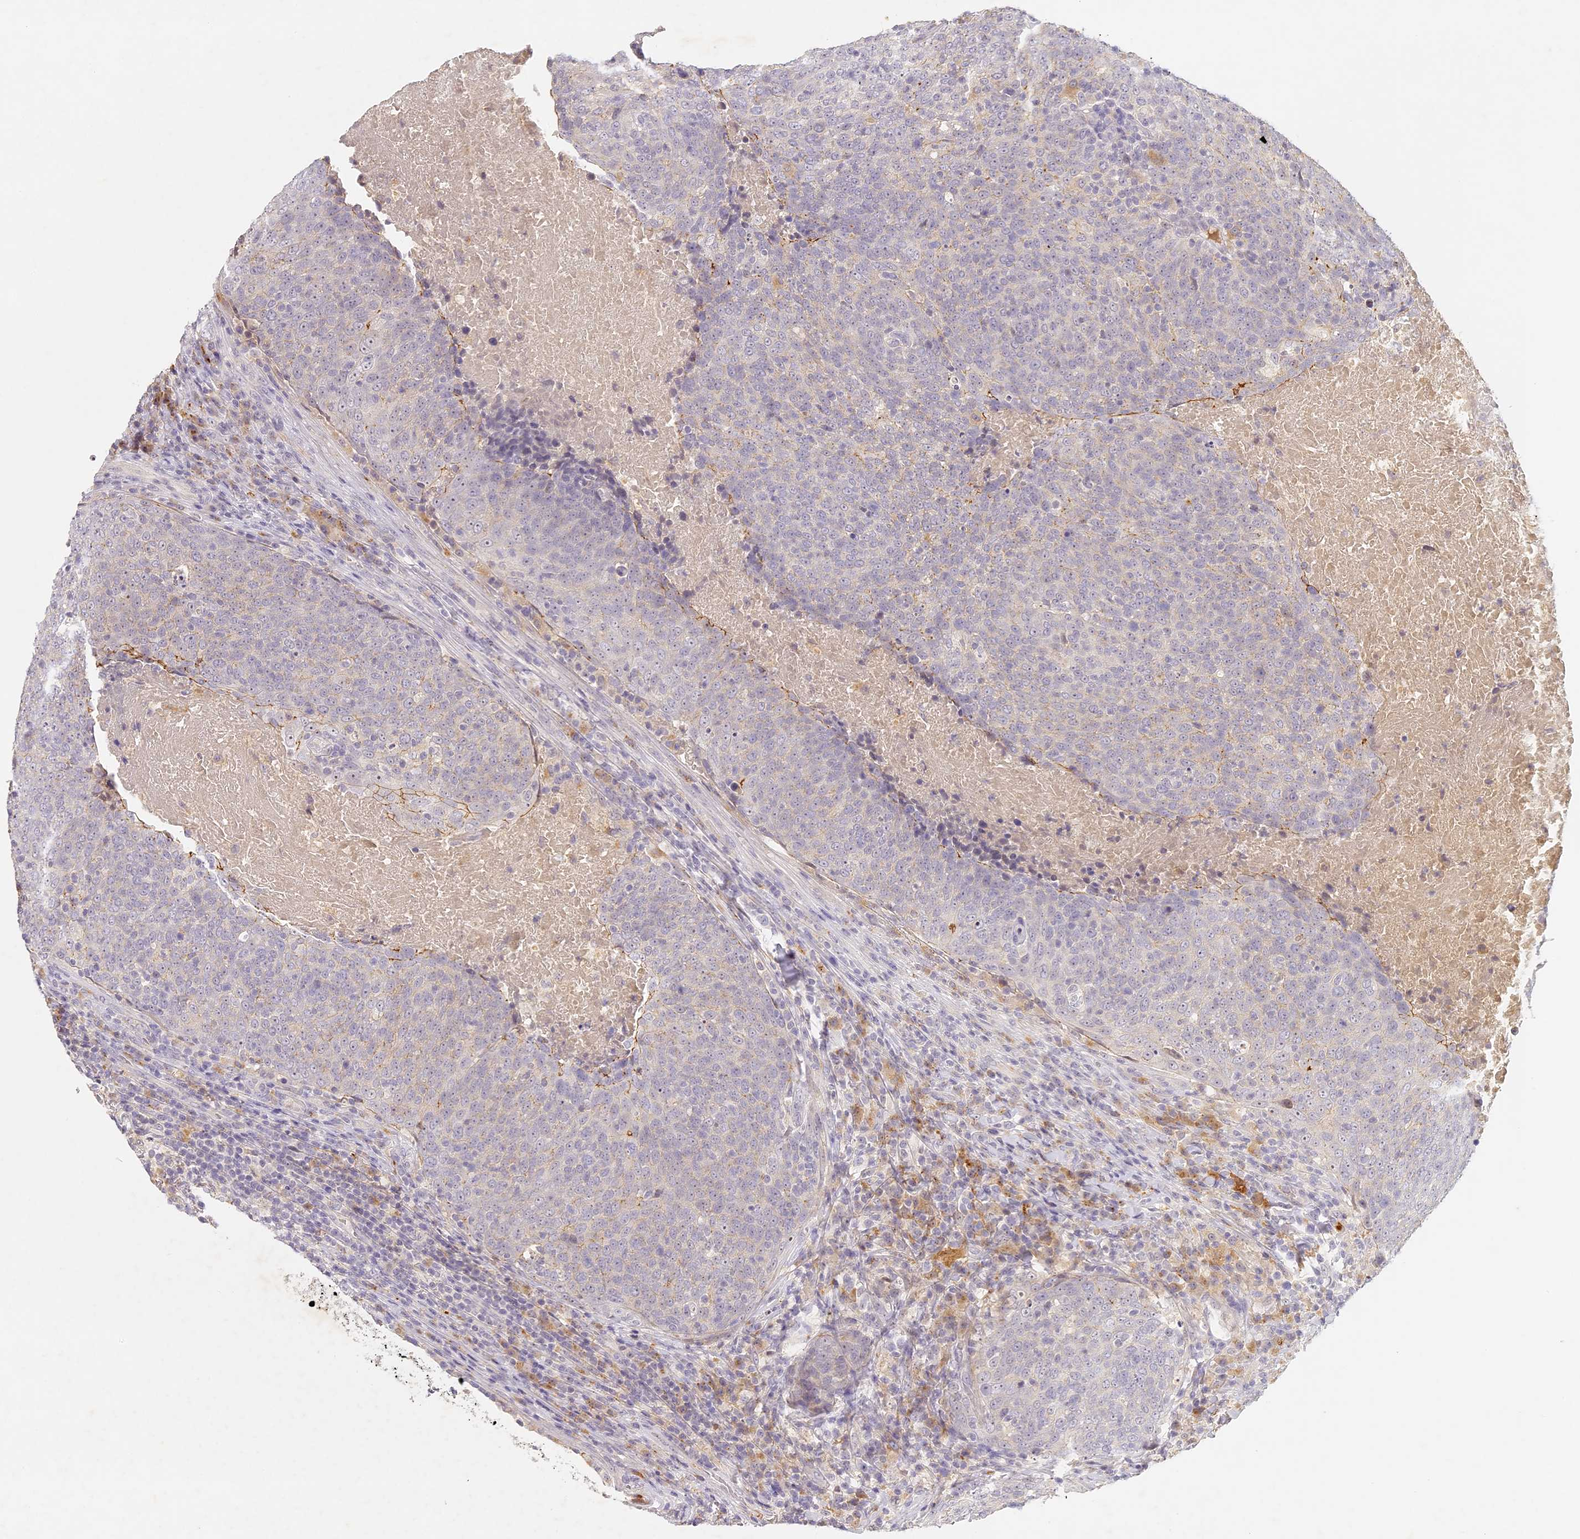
{"staining": {"intensity": "negative", "quantity": "none", "location": "none"}, "tissue": "head and neck cancer", "cell_type": "Tumor cells", "image_type": "cancer", "snomed": [{"axis": "morphology", "description": "Squamous cell carcinoma, NOS"}, {"axis": "morphology", "description": "Squamous cell carcinoma, metastatic, NOS"}, {"axis": "topography", "description": "Lymph node"}, {"axis": "topography", "description": "Head-Neck"}], "caption": "An immunohistochemistry (IHC) micrograph of head and neck cancer is shown. There is no staining in tumor cells of head and neck cancer.", "gene": "ELL3", "patient": {"sex": "male", "age": 62}}